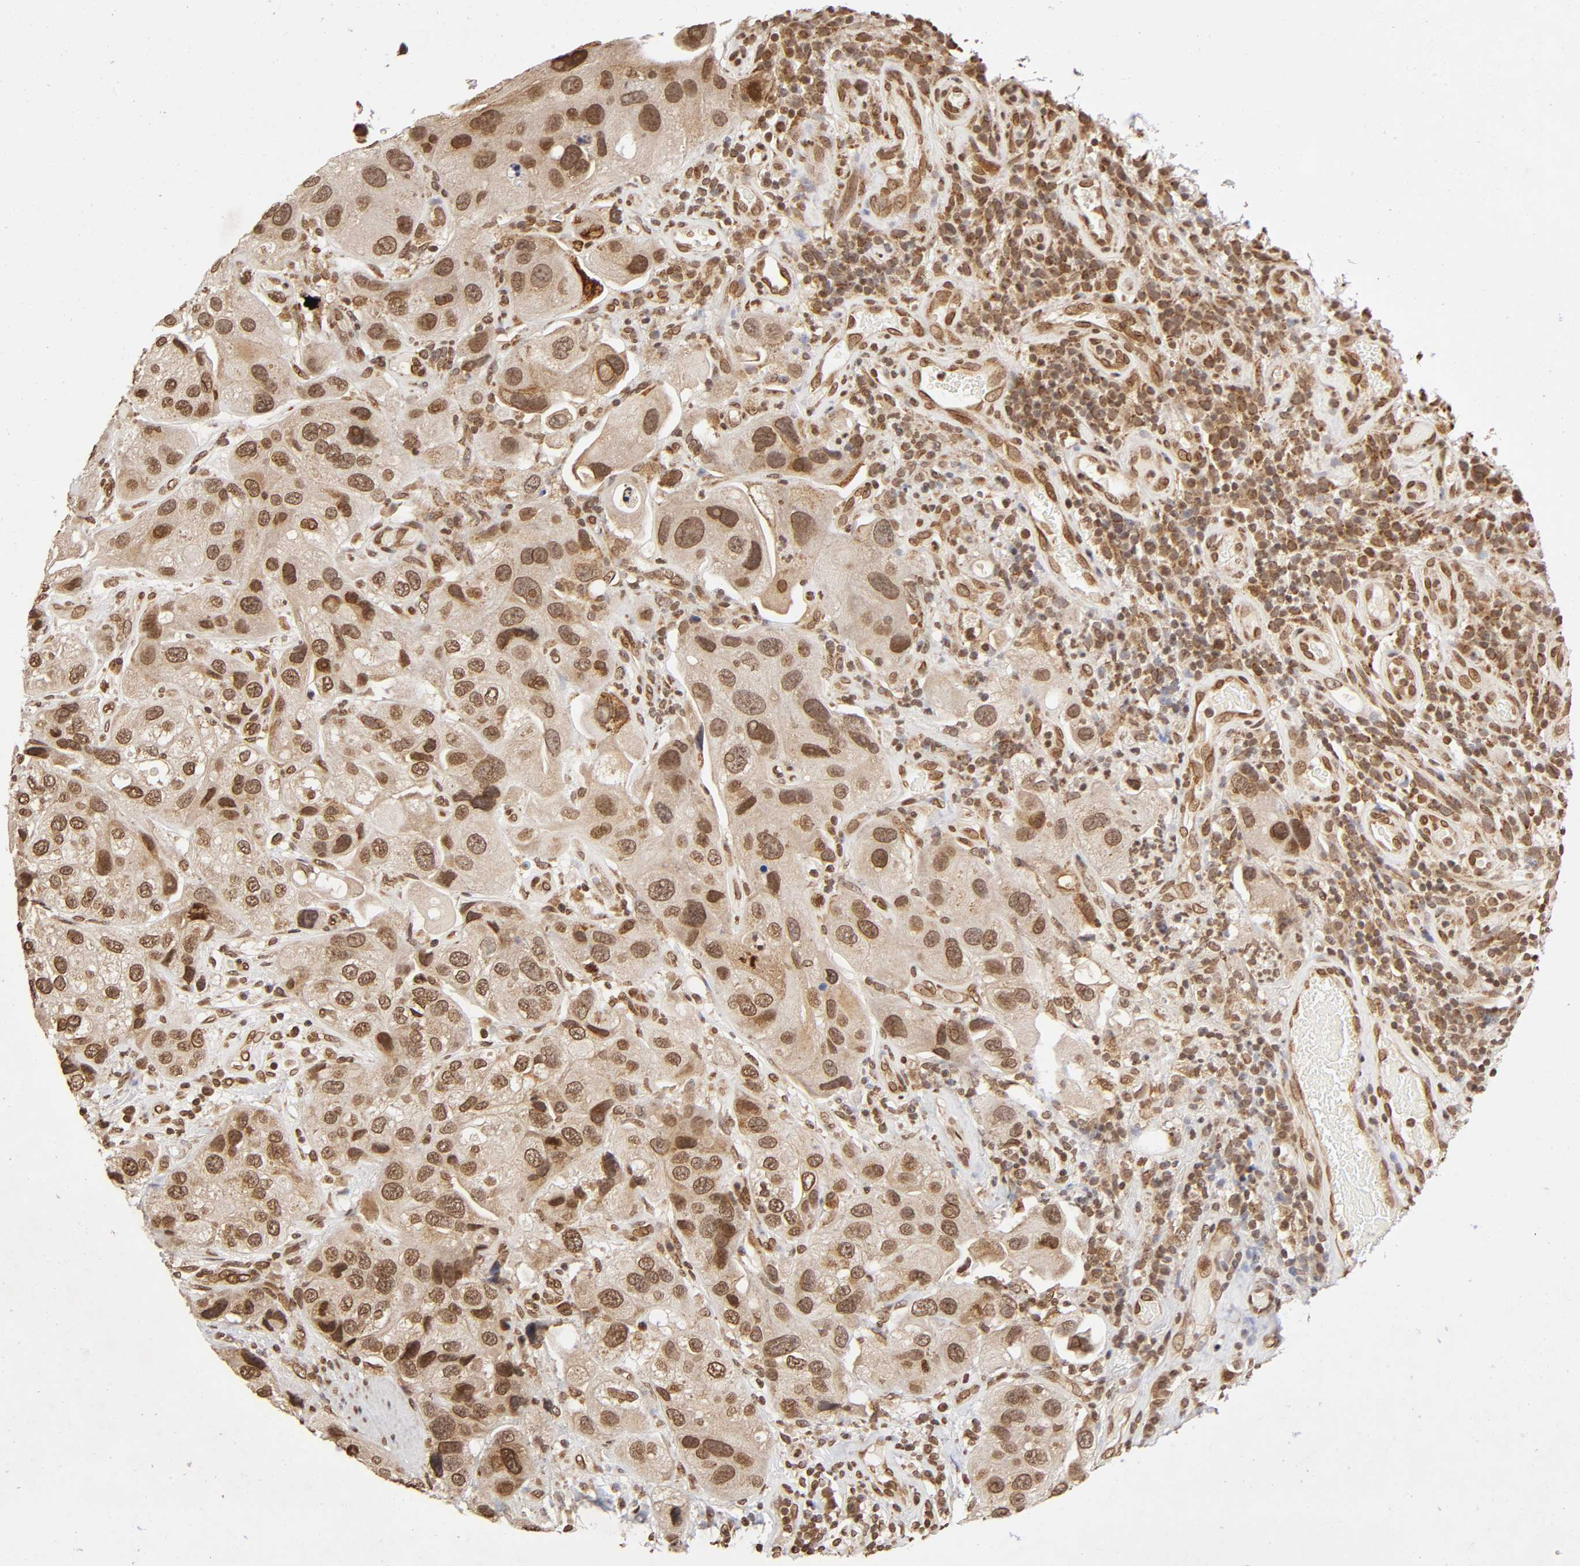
{"staining": {"intensity": "moderate", "quantity": ">75%", "location": "cytoplasmic/membranous,nuclear"}, "tissue": "urothelial cancer", "cell_type": "Tumor cells", "image_type": "cancer", "snomed": [{"axis": "morphology", "description": "Urothelial carcinoma, High grade"}, {"axis": "topography", "description": "Urinary bladder"}], "caption": "A brown stain labels moderate cytoplasmic/membranous and nuclear staining of a protein in high-grade urothelial carcinoma tumor cells.", "gene": "MLLT6", "patient": {"sex": "female", "age": 64}}